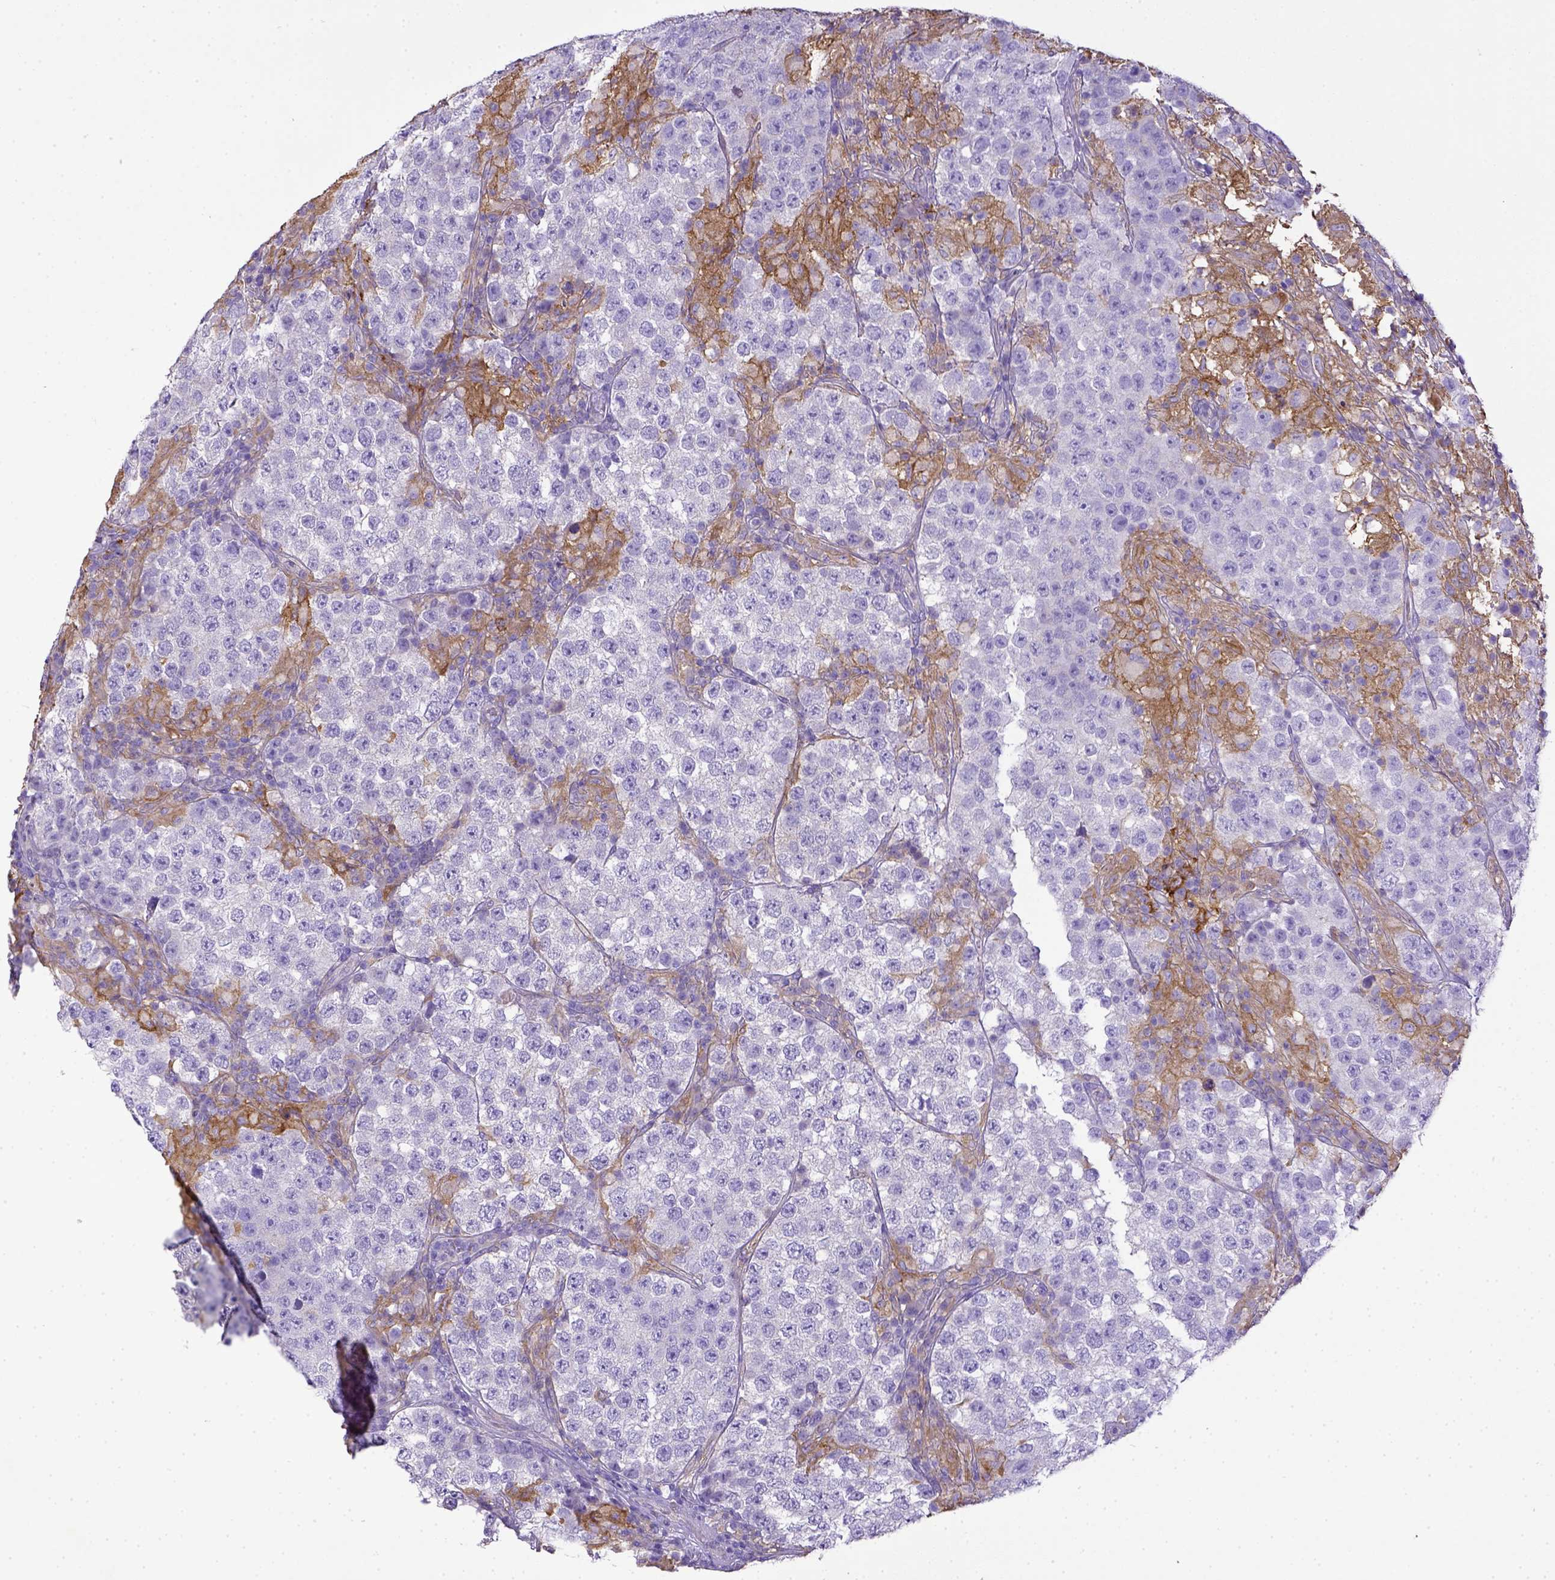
{"staining": {"intensity": "negative", "quantity": "none", "location": "none"}, "tissue": "testis cancer", "cell_type": "Tumor cells", "image_type": "cancer", "snomed": [{"axis": "morphology", "description": "Seminoma, NOS"}, {"axis": "morphology", "description": "Carcinoma, Embryonal, NOS"}, {"axis": "topography", "description": "Testis"}], "caption": "High magnification brightfield microscopy of testis cancer stained with DAB (3,3'-diaminobenzidine) (brown) and counterstained with hematoxylin (blue): tumor cells show no significant expression.", "gene": "CD40", "patient": {"sex": "male", "age": 41}}